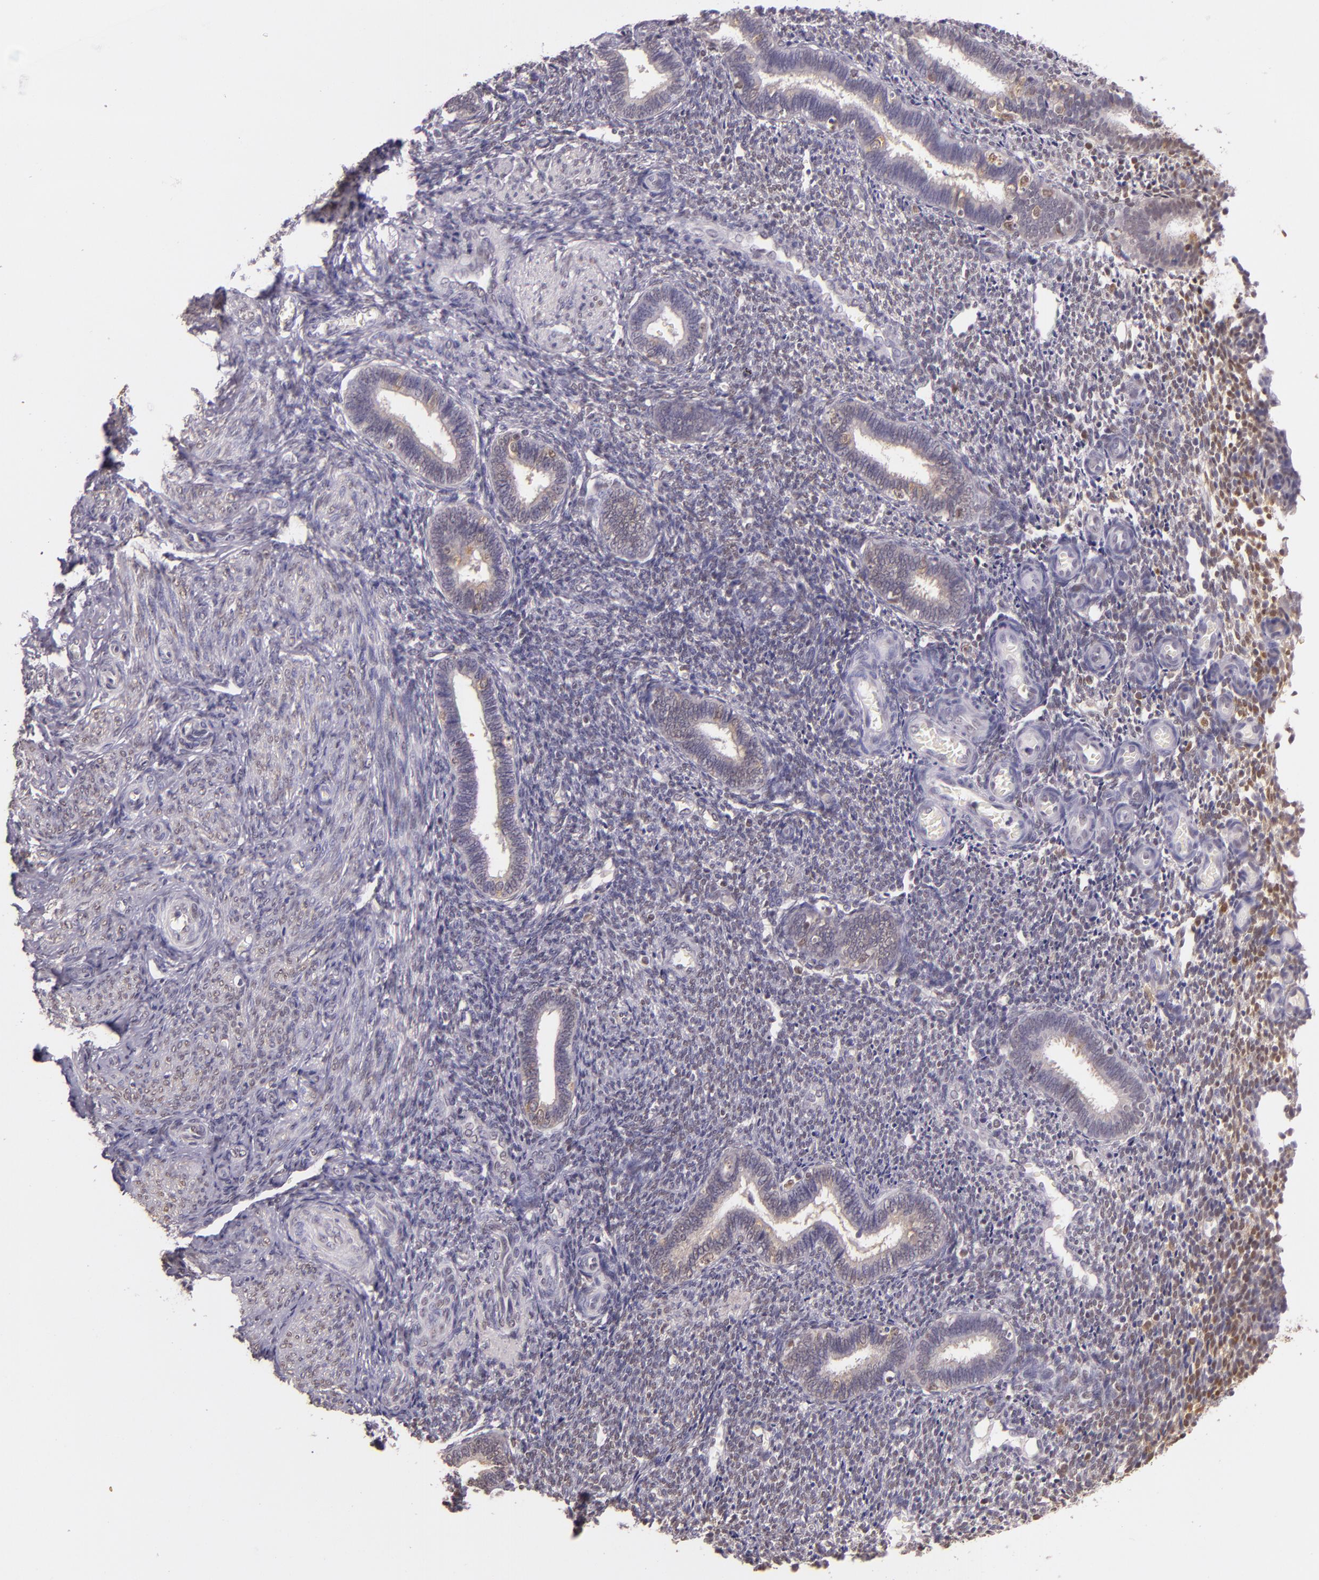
{"staining": {"intensity": "negative", "quantity": "none", "location": "none"}, "tissue": "endometrium", "cell_type": "Cells in endometrial stroma", "image_type": "normal", "snomed": [{"axis": "morphology", "description": "Normal tissue, NOS"}, {"axis": "topography", "description": "Endometrium"}], "caption": "A micrograph of endometrium stained for a protein demonstrates no brown staining in cells in endometrial stroma.", "gene": "HSPA8", "patient": {"sex": "female", "age": 27}}